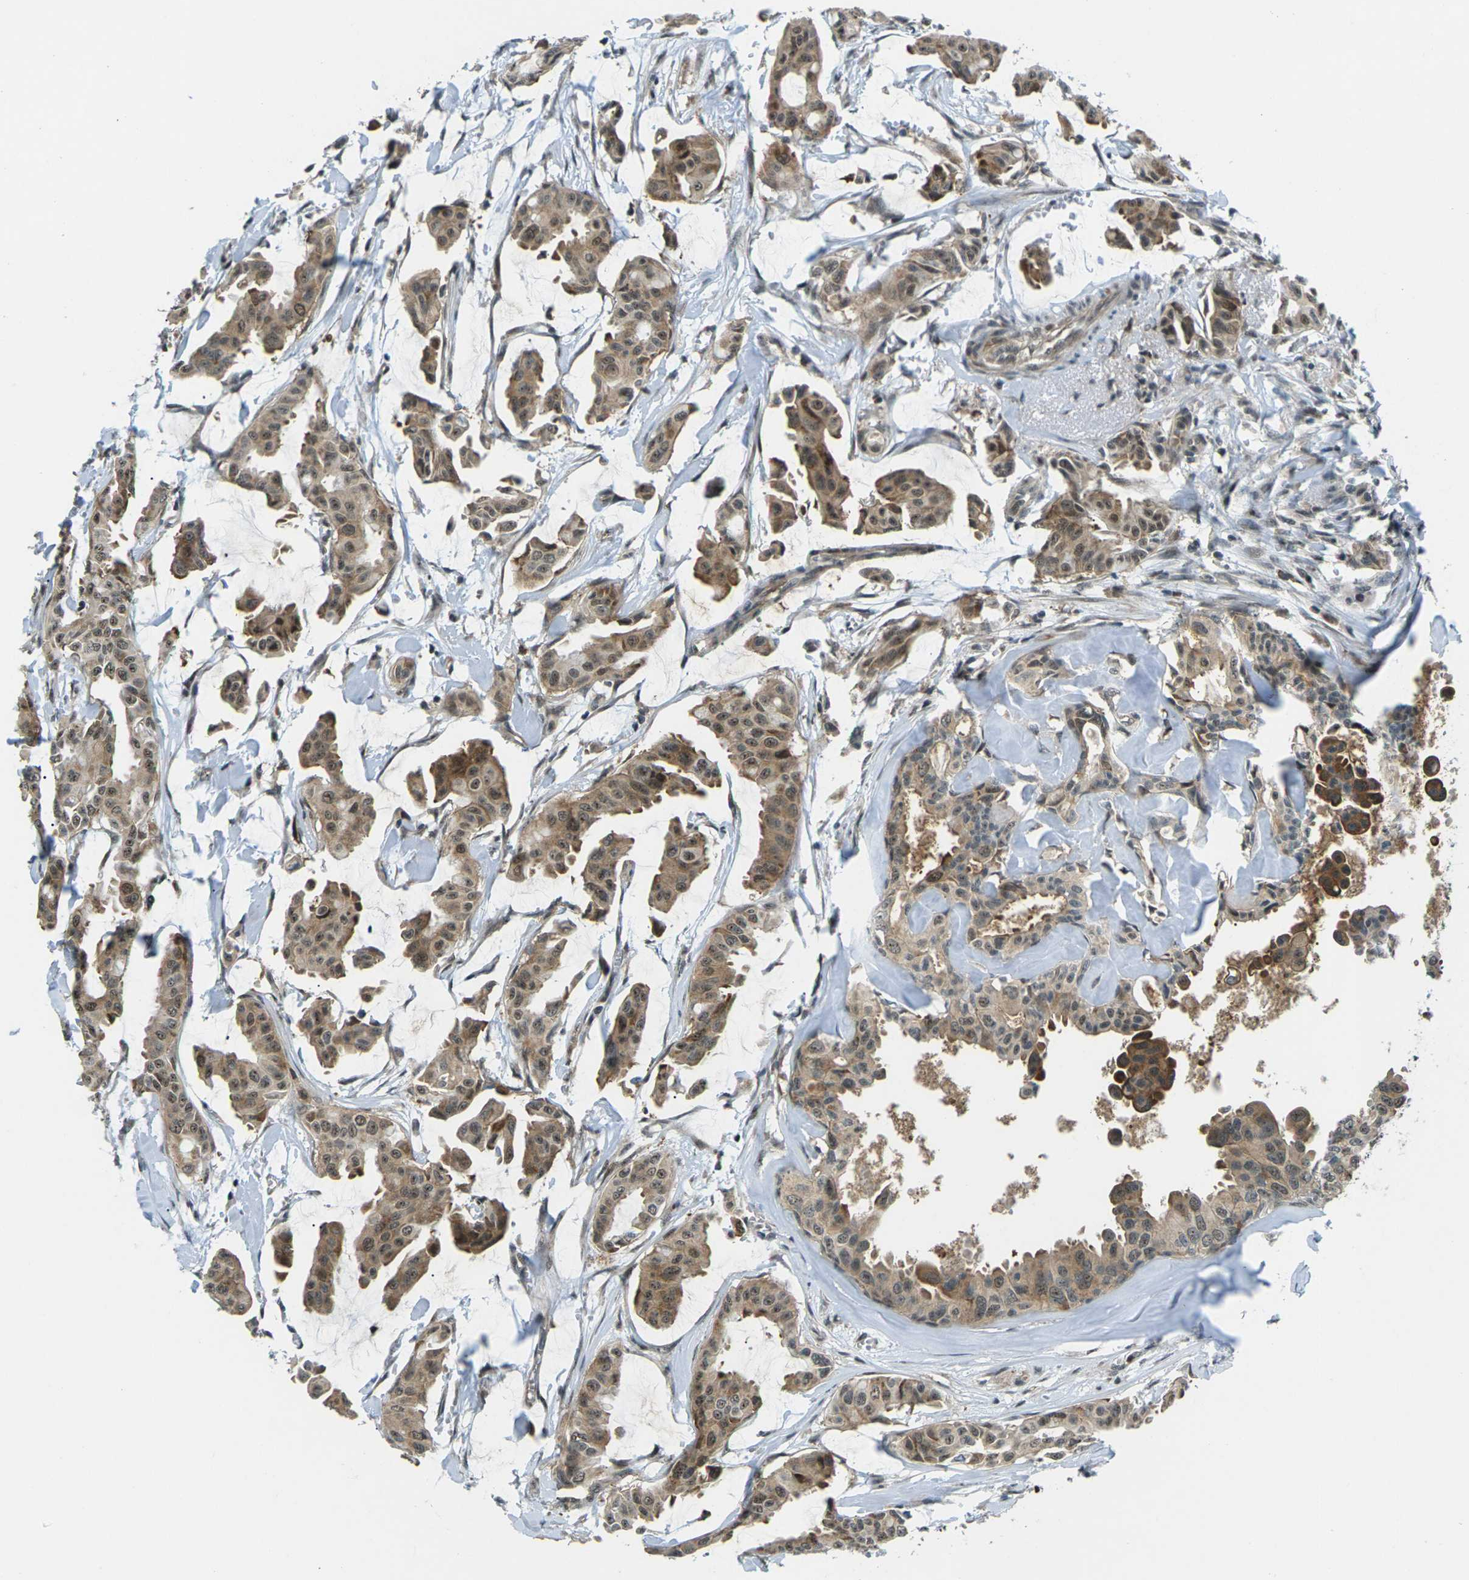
{"staining": {"intensity": "moderate", "quantity": ">75%", "location": "cytoplasmic/membranous,nuclear"}, "tissue": "head and neck cancer", "cell_type": "Tumor cells", "image_type": "cancer", "snomed": [{"axis": "morphology", "description": "Adenocarcinoma, NOS"}, {"axis": "topography", "description": "Salivary gland"}, {"axis": "topography", "description": "Head-Neck"}], "caption": "Human head and neck adenocarcinoma stained for a protein (brown) displays moderate cytoplasmic/membranous and nuclear positive expression in about >75% of tumor cells.", "gene": "UBE2S", "patient": {"sex": "female", "age": 59}}